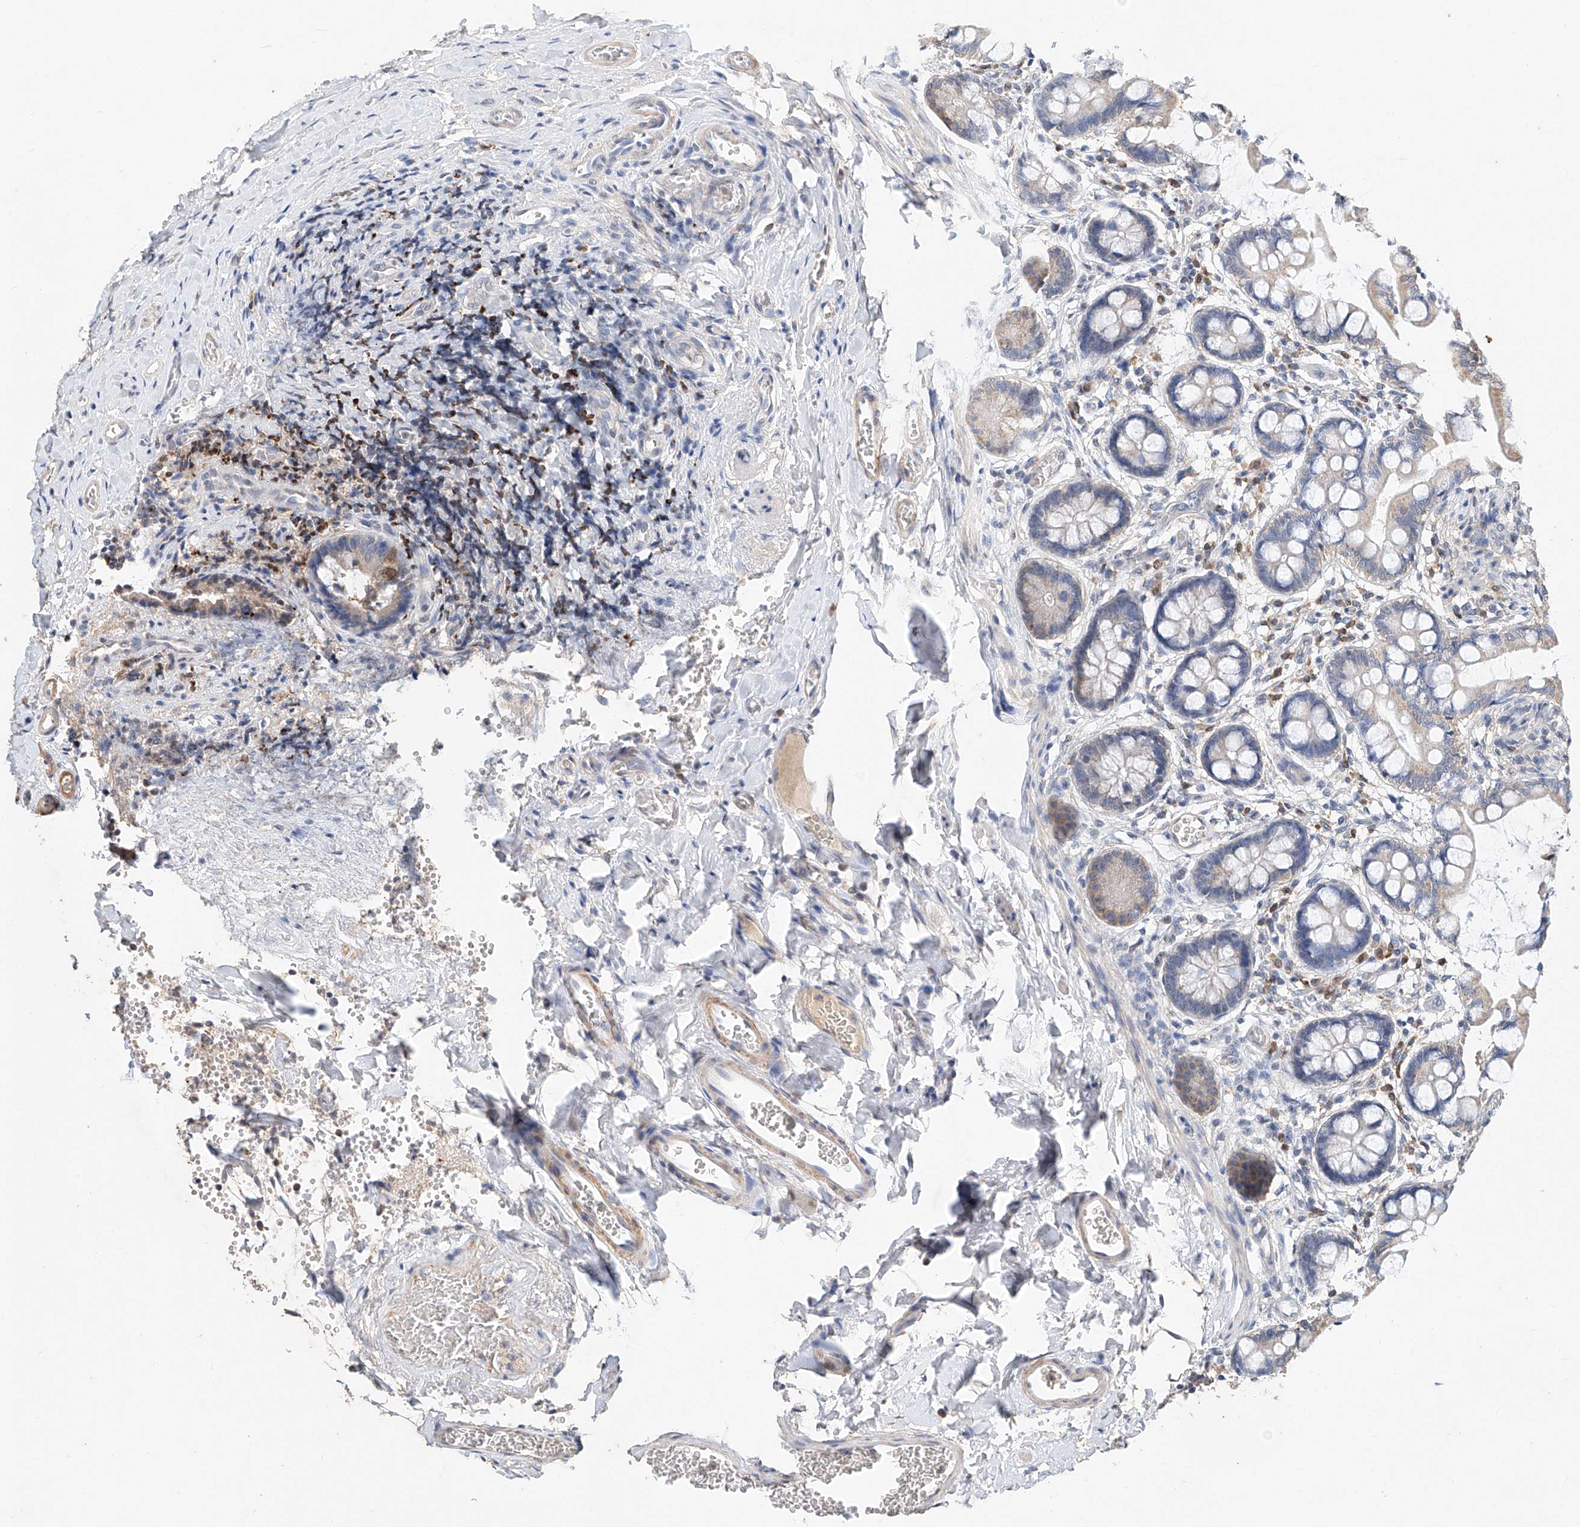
{"staining": {"intensity": "weak", "quantity": ">75%", "location": "cytoplasmic/membranous"}, "tissue": "small intestine", "cell_type": "Glandular cells", "image_type": "normal", "snomed": [{"axis": "morphology", "description": "Normal tissue, NOS"}, {"axis": "topography", "description": "Small intestine"}], "caption": "Weak cytoplasmic/membranous positivity for a protein is appreciated in approximately >75% of glandular cells of normal small intestine using immunohistochemistry.", "gene": "CTDP1", "patient": {"sex": "male", "age": 52}}